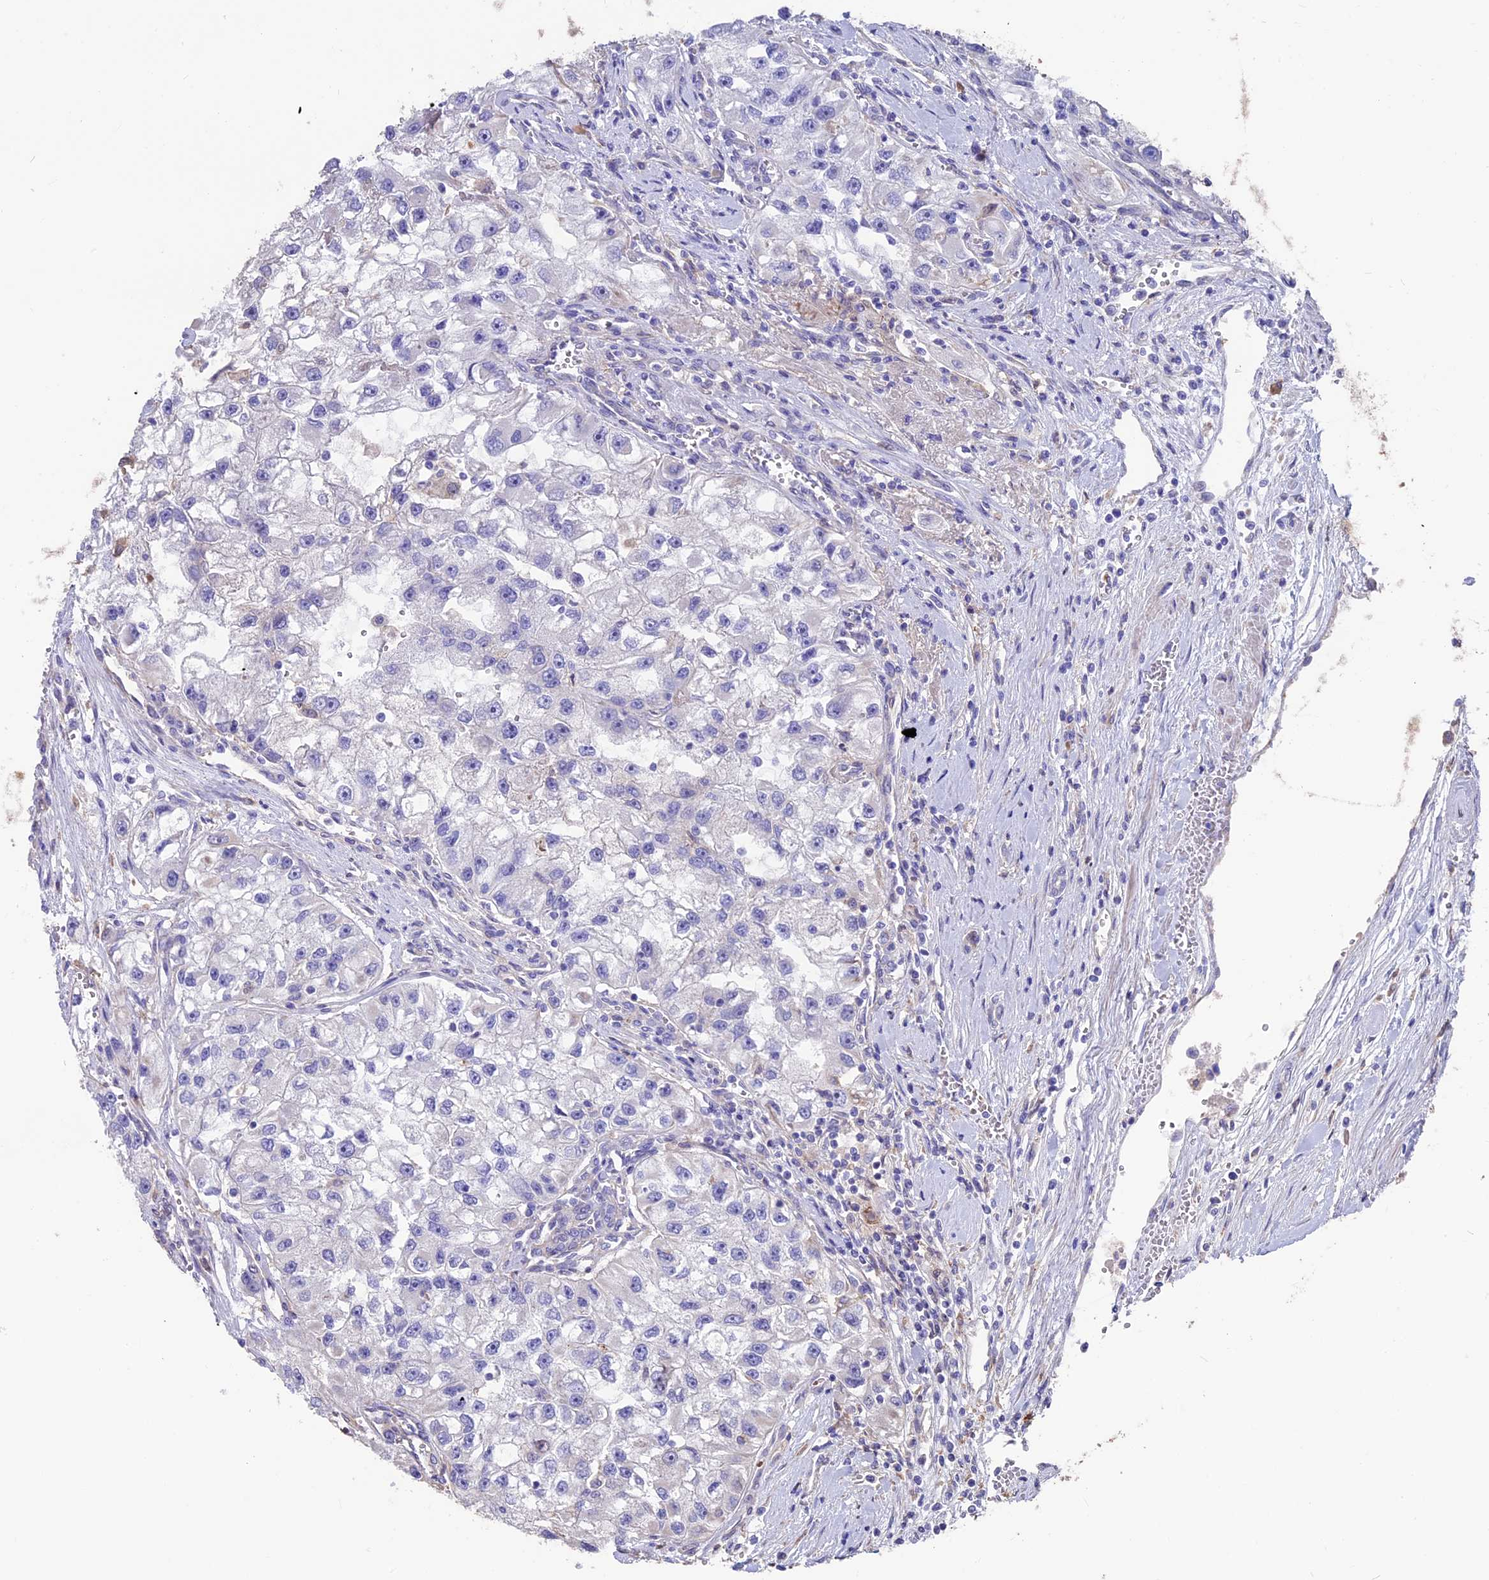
{"staining": {"intensity": "negative", "quantity": "none", "location": "none"}, "tissue": "renal cancer", "cell_type": "Tumor cells", "image_type": "cancer", "snomed": [{"axis": "morphology", "description": "Adenocarcinoma, NOS"}, {"axis": "topography", "description": "Kidney"}], "caption": "Tumor cells are negative for brown protein staining in renal cancer.", "gene": "SEH1L", "patient": {"sex": "male", "age": 63}}